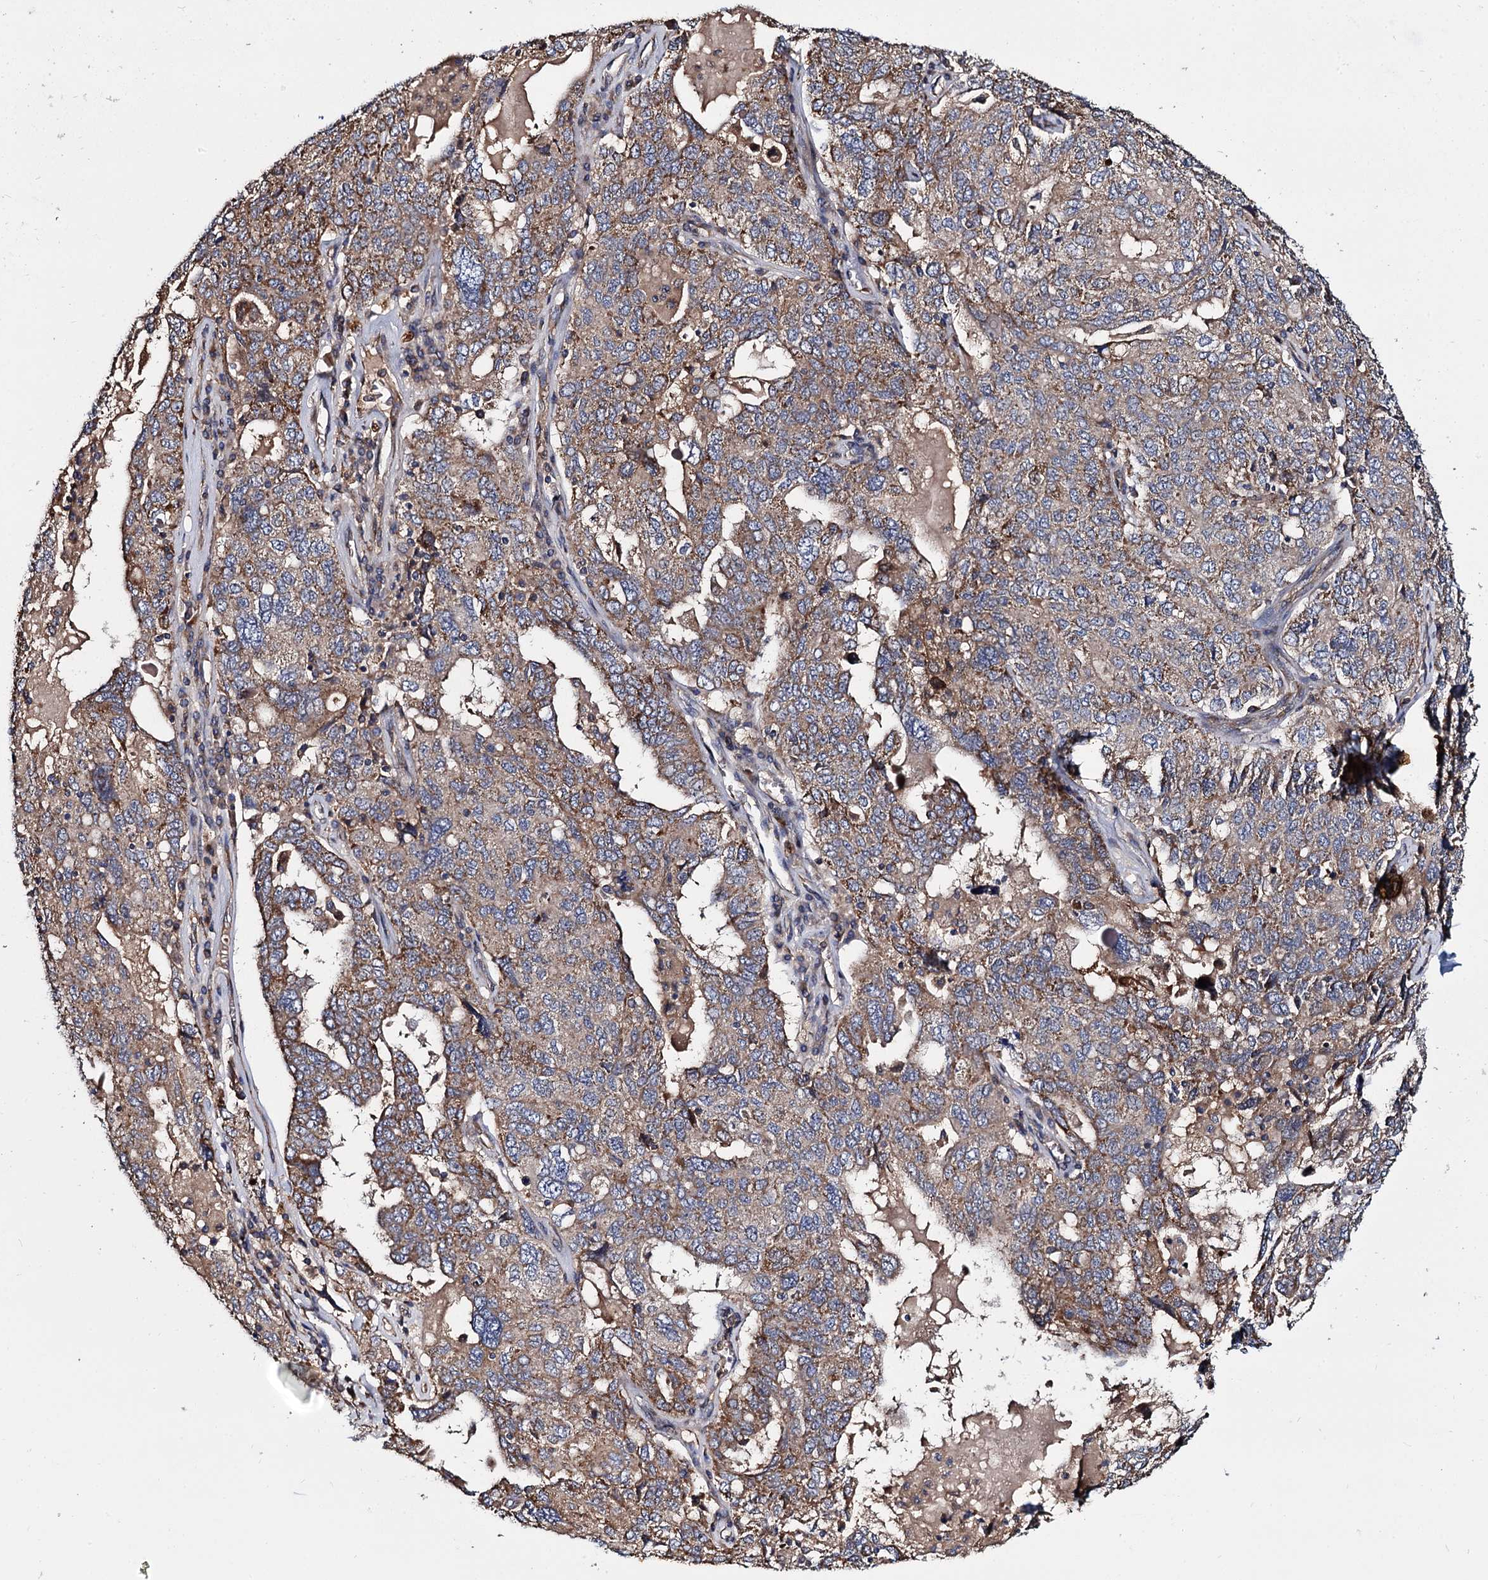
{"staining": {"intensity": "moderate", "quantity": ">75%", "location": "cytoplasmic/membranous"}, "tissue": "ovarian cancer", "cell_type": "Tumor cells", "image_type": "cancer", "snomed": [{"axis": "morphology", "description": "Carcinoma, endometroid"}, {"axis": "topography", "description": "Ovary"}], "caption": "Moderate cytoplasmic/membranous protein positivity is present in approximately >75% of tumor cells in ovarian cancer (endometroid carcinoma). (Brightfield microscopy of DAB IHC at high magnification).", "gene": "CEP192", "patient": {"sex": "female", "age": 62}}